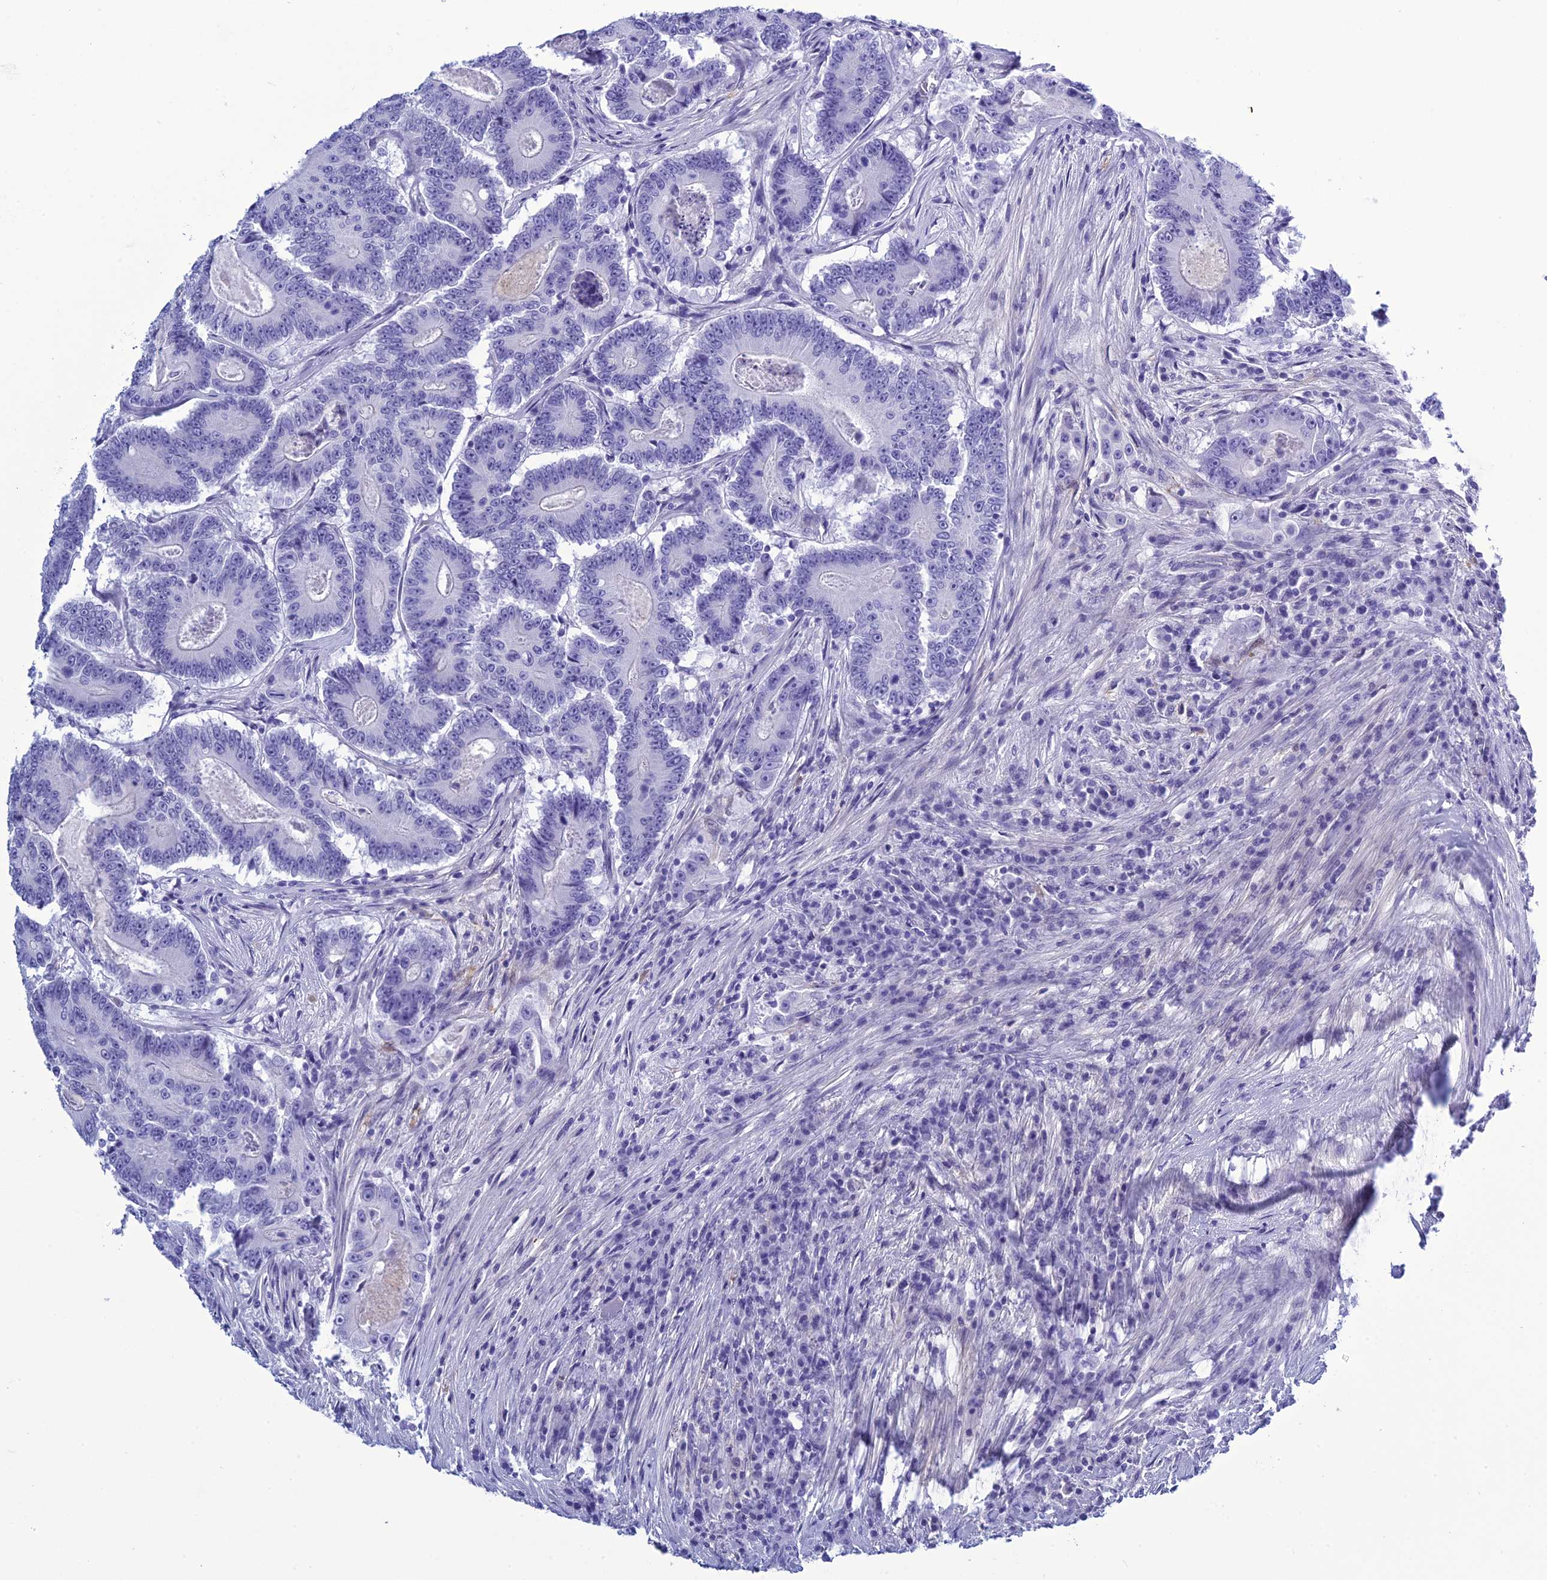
{"staining": {"intensity": "negative", "quantity": "none", "location": "none"}, "tissue": "colorectal cancer", "cell_type": "Tumor cells", "image_type": "cancer", "snomed": [{"axis": "morphology", "description": "Adenocarcinoma, NOS"}, {"axis": "topography", "description": "Colon"}], "caption": "Image shows no significant protein positivity in tumor cells of adenocarcinoma (colorectal).", "gene": "BBS2", "patient": {"sex": "male", "age": 83}}